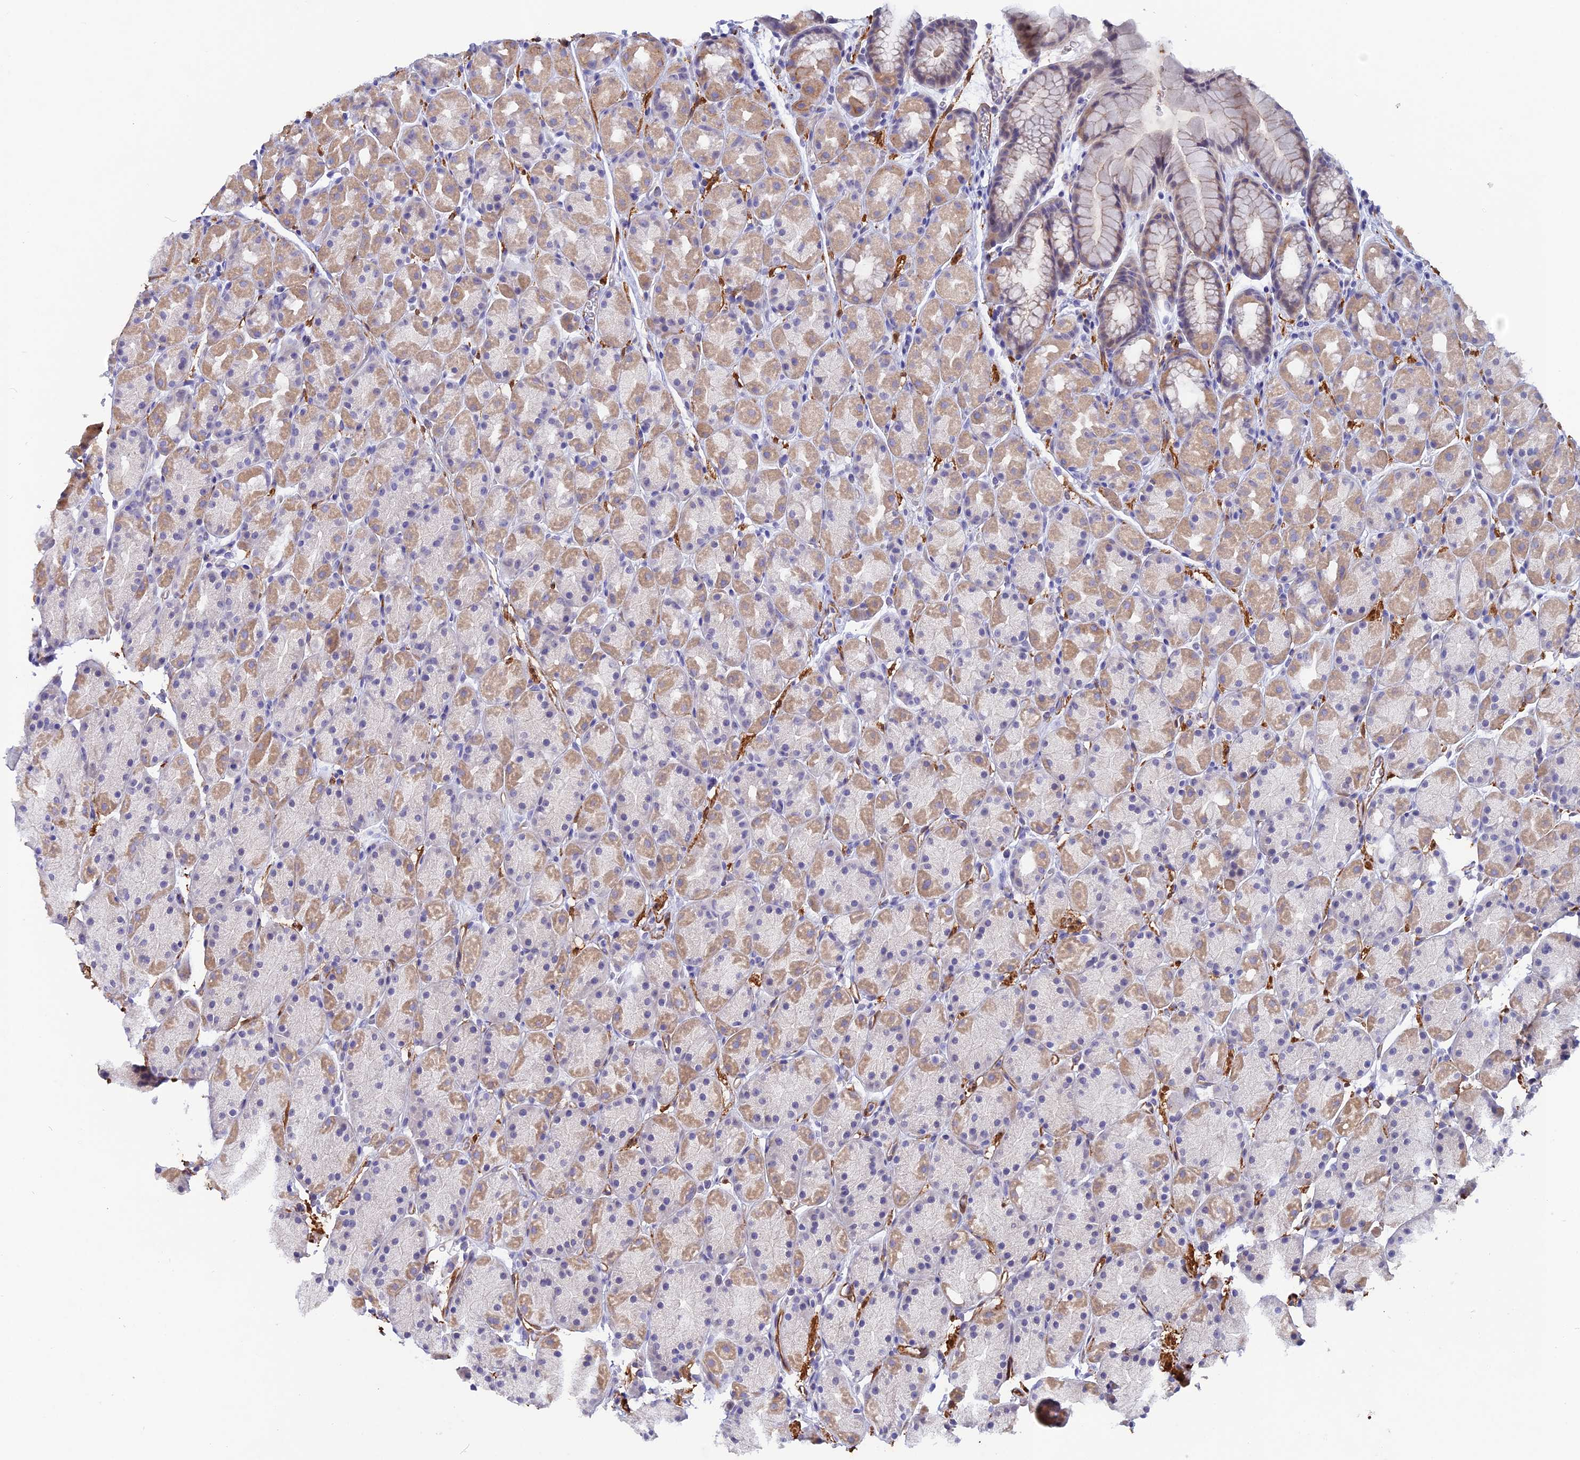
{"staining": {"intensity": "moderate", "quantity": "25%-75%", "location": "cytoplasmic/membranous"}, "tissue": "stomach", "cell_type": "Glandular cells", "image_type": "normal", "snomed": [{"axis": "morphology", "description": "Normal tissue, NOS"}, {"axis": "topography", "description": "Stomach, upper"}, {"axis": "topography", "description": "Stomach"}], "caption": "Immunohistochemistry (IHC) histopathology image of benign stomach: human stomach stained using immunohistochemistry (IHC) displays medium levels of moderate protein expression localized specifically in the cytoplasmic/membranous of glandular cells, appearing as a cytoplasmic/membranous brown color.", "gene": "CCDC154", "patient": {"sex": "male", "age": 47}}